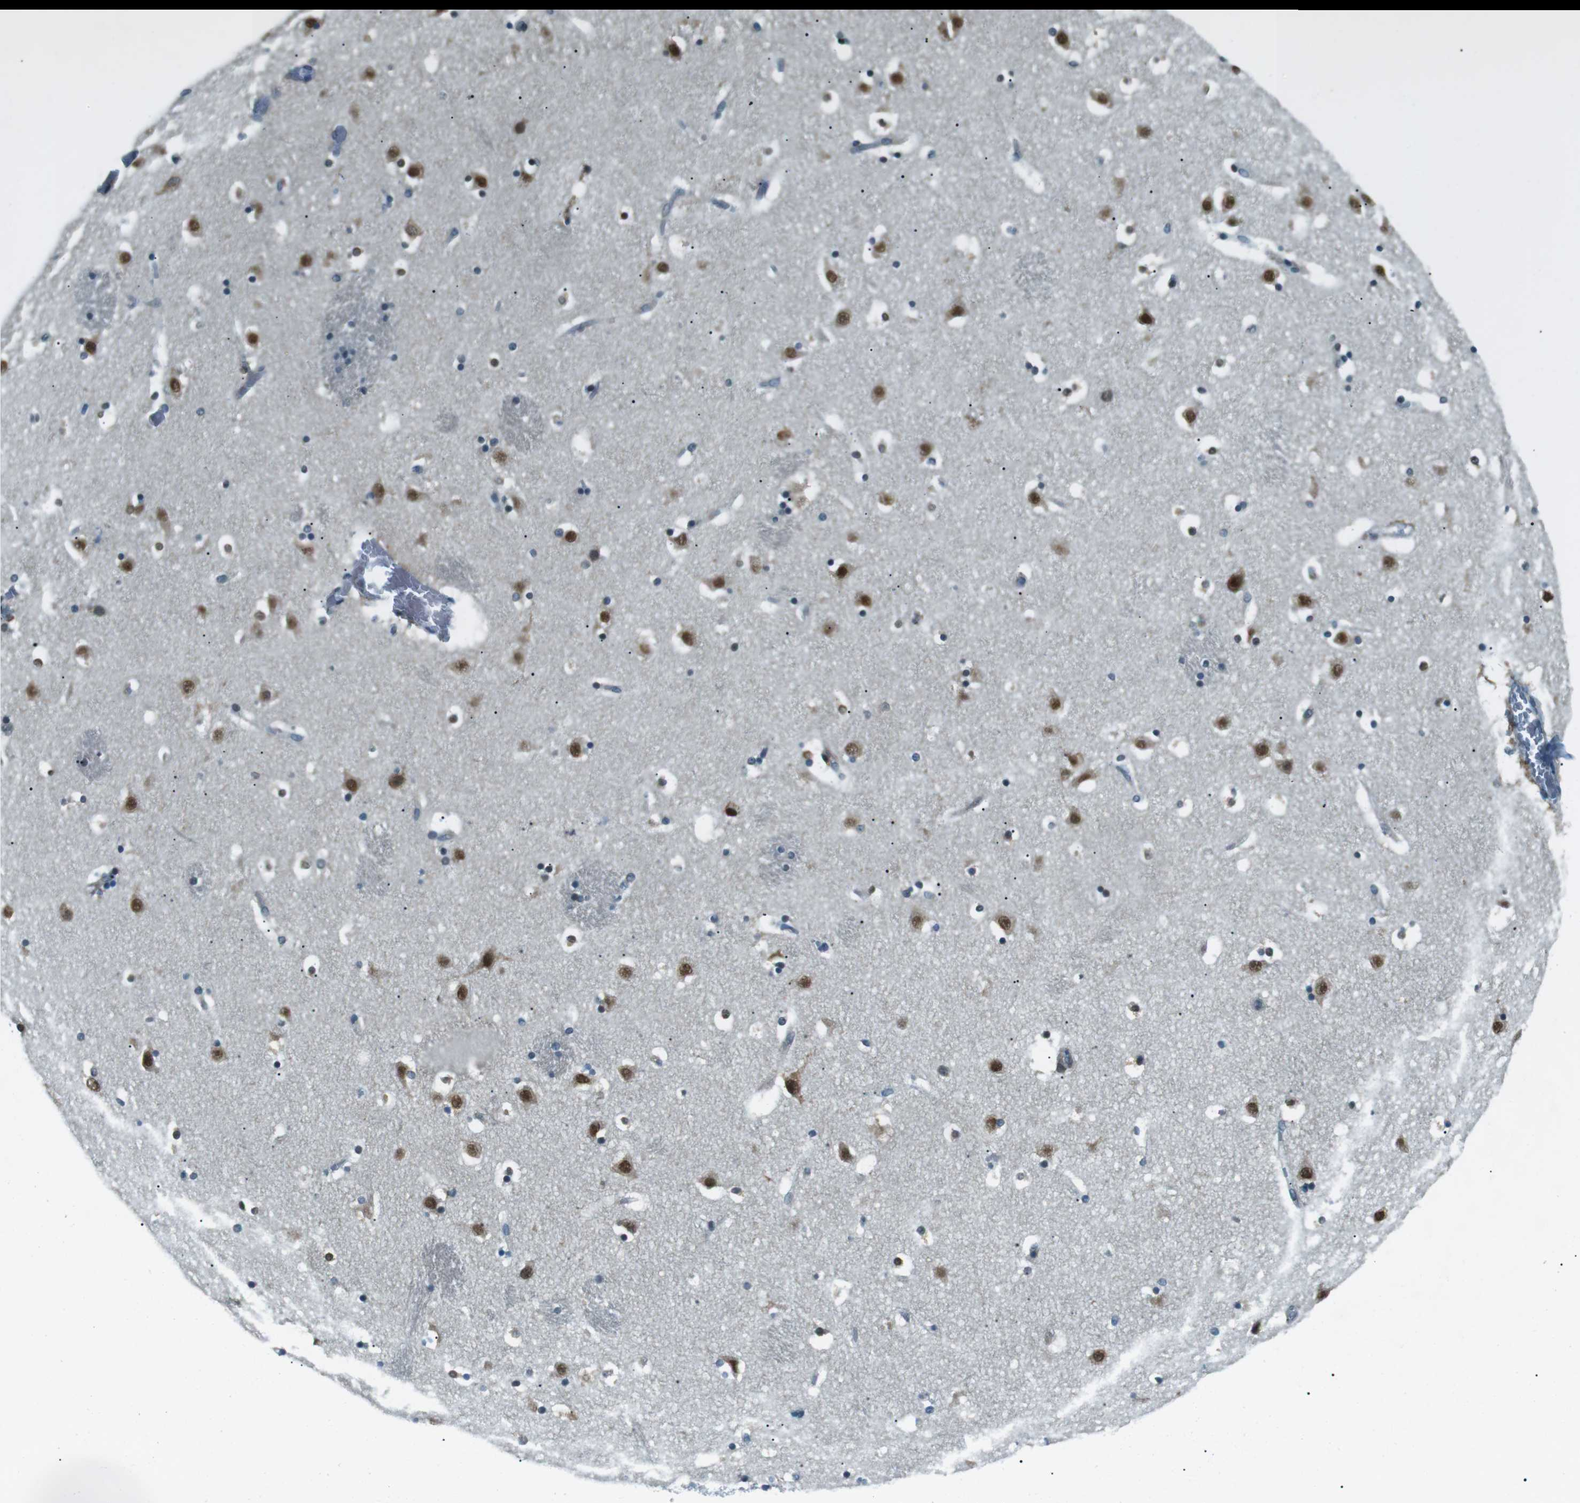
{"staining": {"intensity": "moderate", "quantity": "25%-75%", "location": "nuclear"}, "tissue": "caudate", "cell_type": "Glial cells", "image_type": "normal", "snomed": [{"axis": "morphology", "description": "Normal tissue, NOS"}, {"axis": "topography", "description": "Lateral ventricle wall"}], "caption": "An image of caudate stained for a protein displays moderate nuclear brown staining in glial cells.", "gene": "TMEM74", "patient": {"sex": "male", "age": 45}}